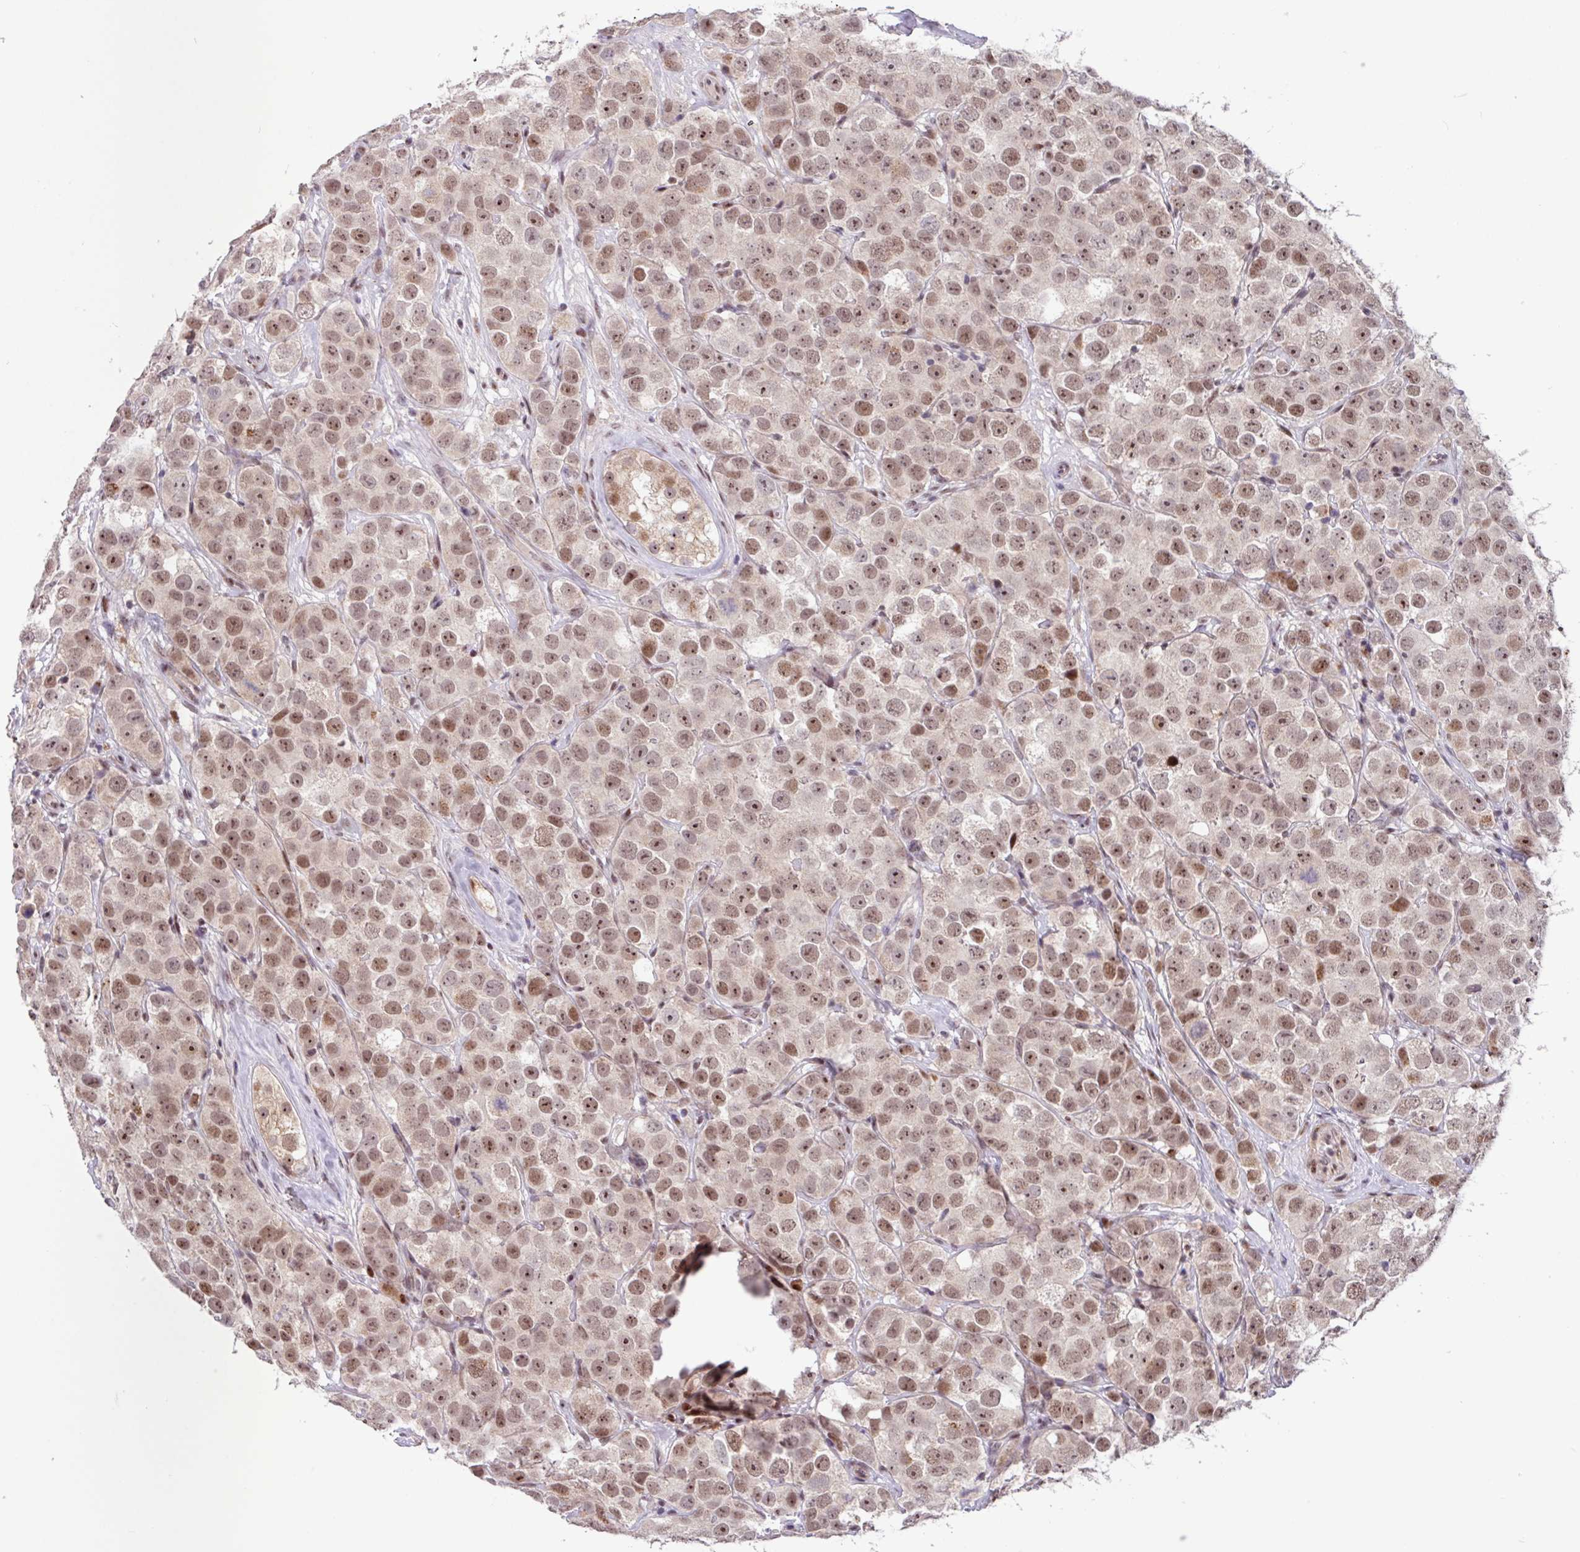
{"staining": {"intensity": "moderate", "quantity": ">75%", "location": "nuclear"}, "tissue": "testis cancer", "cell_type": "Tumor cells", "image_type": "cancer", "snomed": [{"axis": "morphology", "description": "Seminoma, NOS"}, {"axis": "topography", "description": "Testis"}], "caption": "DAB immunohistochemical staining of human testis cancer (seminoma) reveals moderate nuclear protein positivity in approximately >75% of tumor cells.", "gene": "BRD3", "patient": {"sex": "male", "age": 28}}